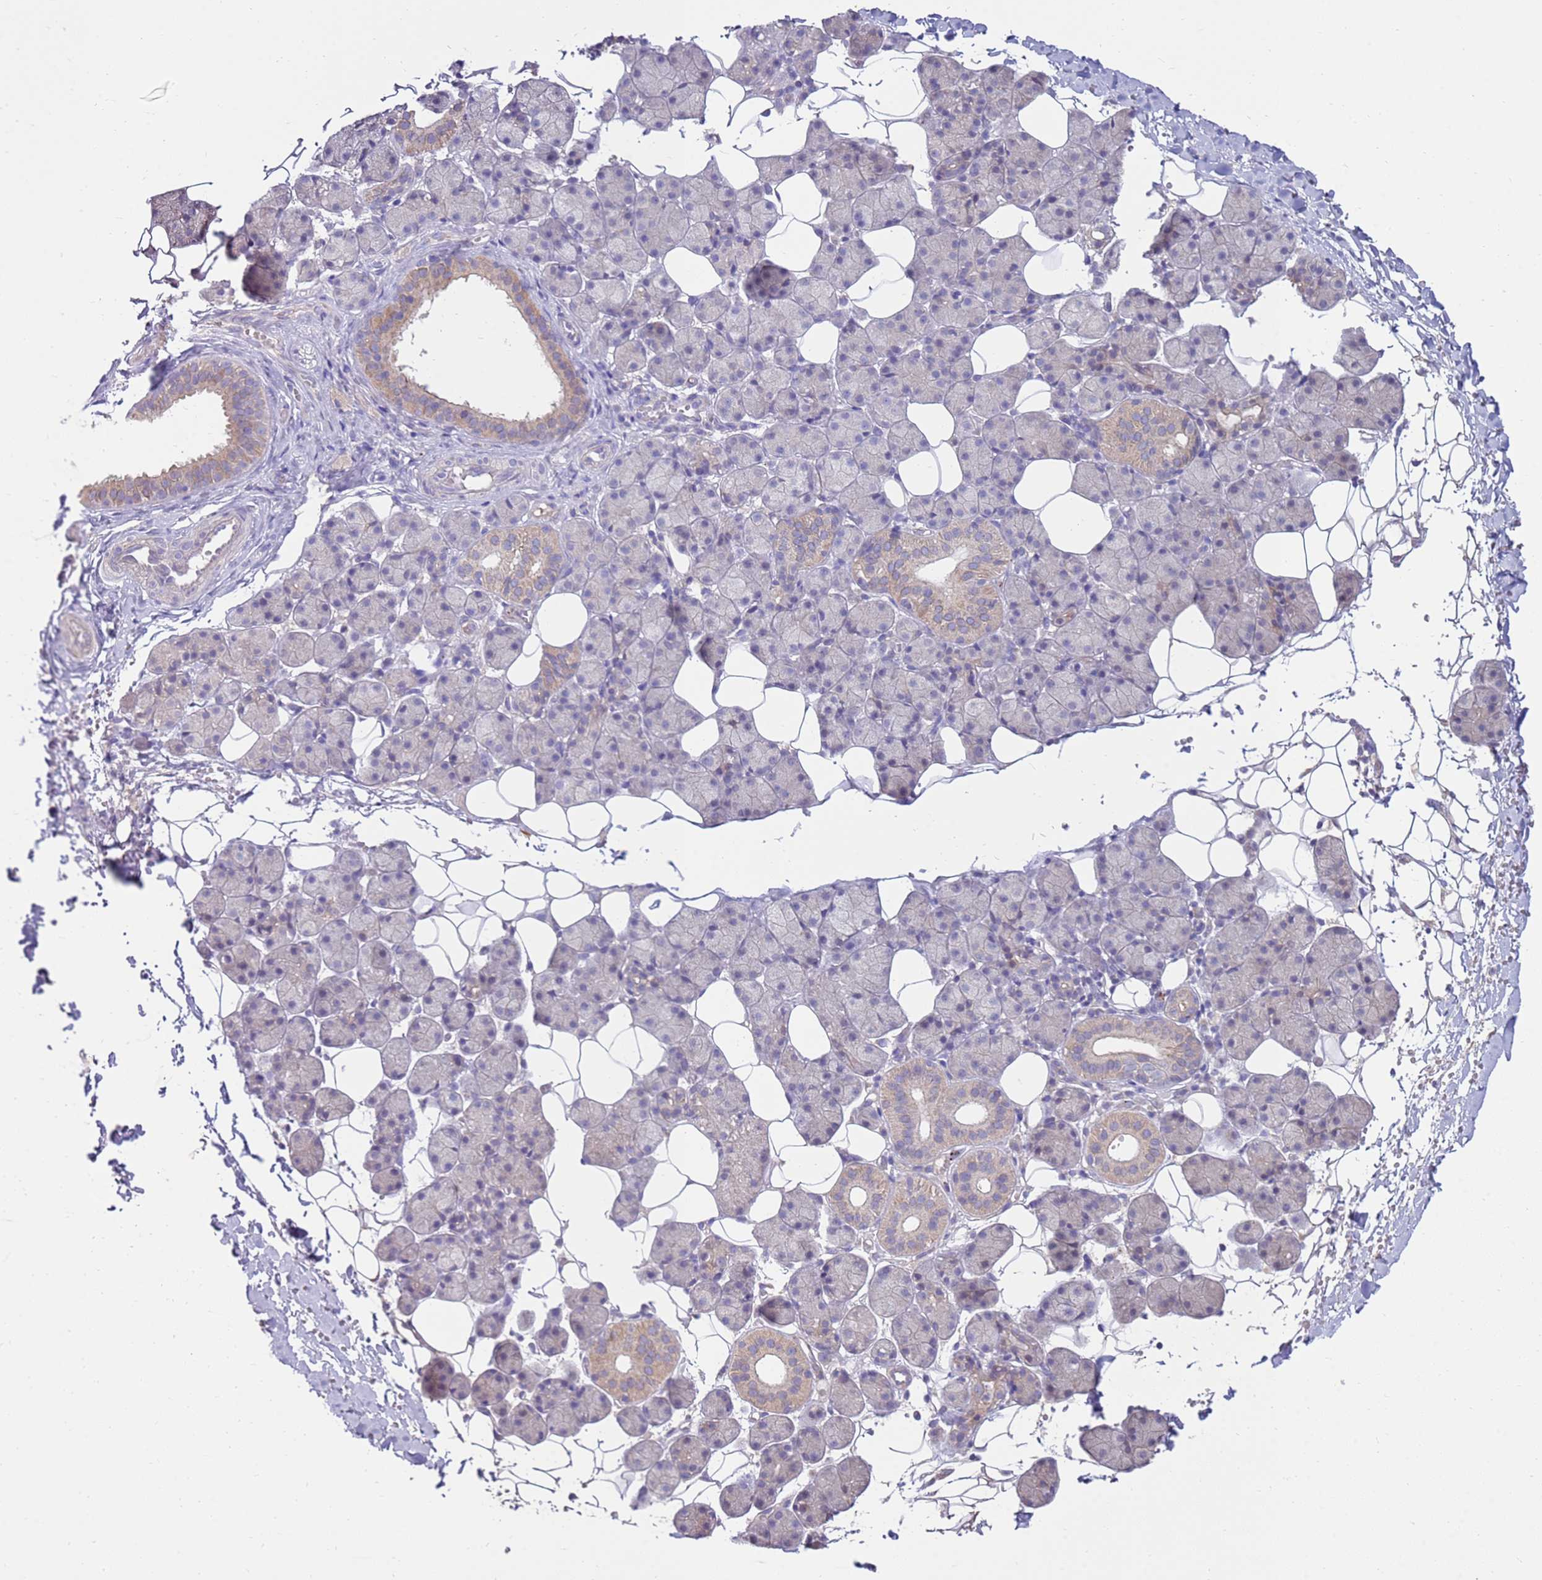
{"staining": {"intensity": "moderate", "quantity": "<25%", "location": "cytoplasmic/membranous"}, "tissue": "salivary gland", "cell_type": "Glandular cells", "image_type": "normal", "snomed": [{"axis": "morphology", "description": "Normal tissue, NOS"}, {"axis": "topography", "description": "Salivary gland"}], "caption": "Protein expression analysis of unremarkable salivary gland exhibits moderate cytoplasmic/membranous staining in approximately <25% of glandular cells. The staining is performed using DAB (3,3'-diaminobenzidine) brown chromogen to label protein expression. The nuclei are counter-stained blue using hematoxylin.", "gene": "SLC44A4", "patient": {"sex": "female", "age": 33}}